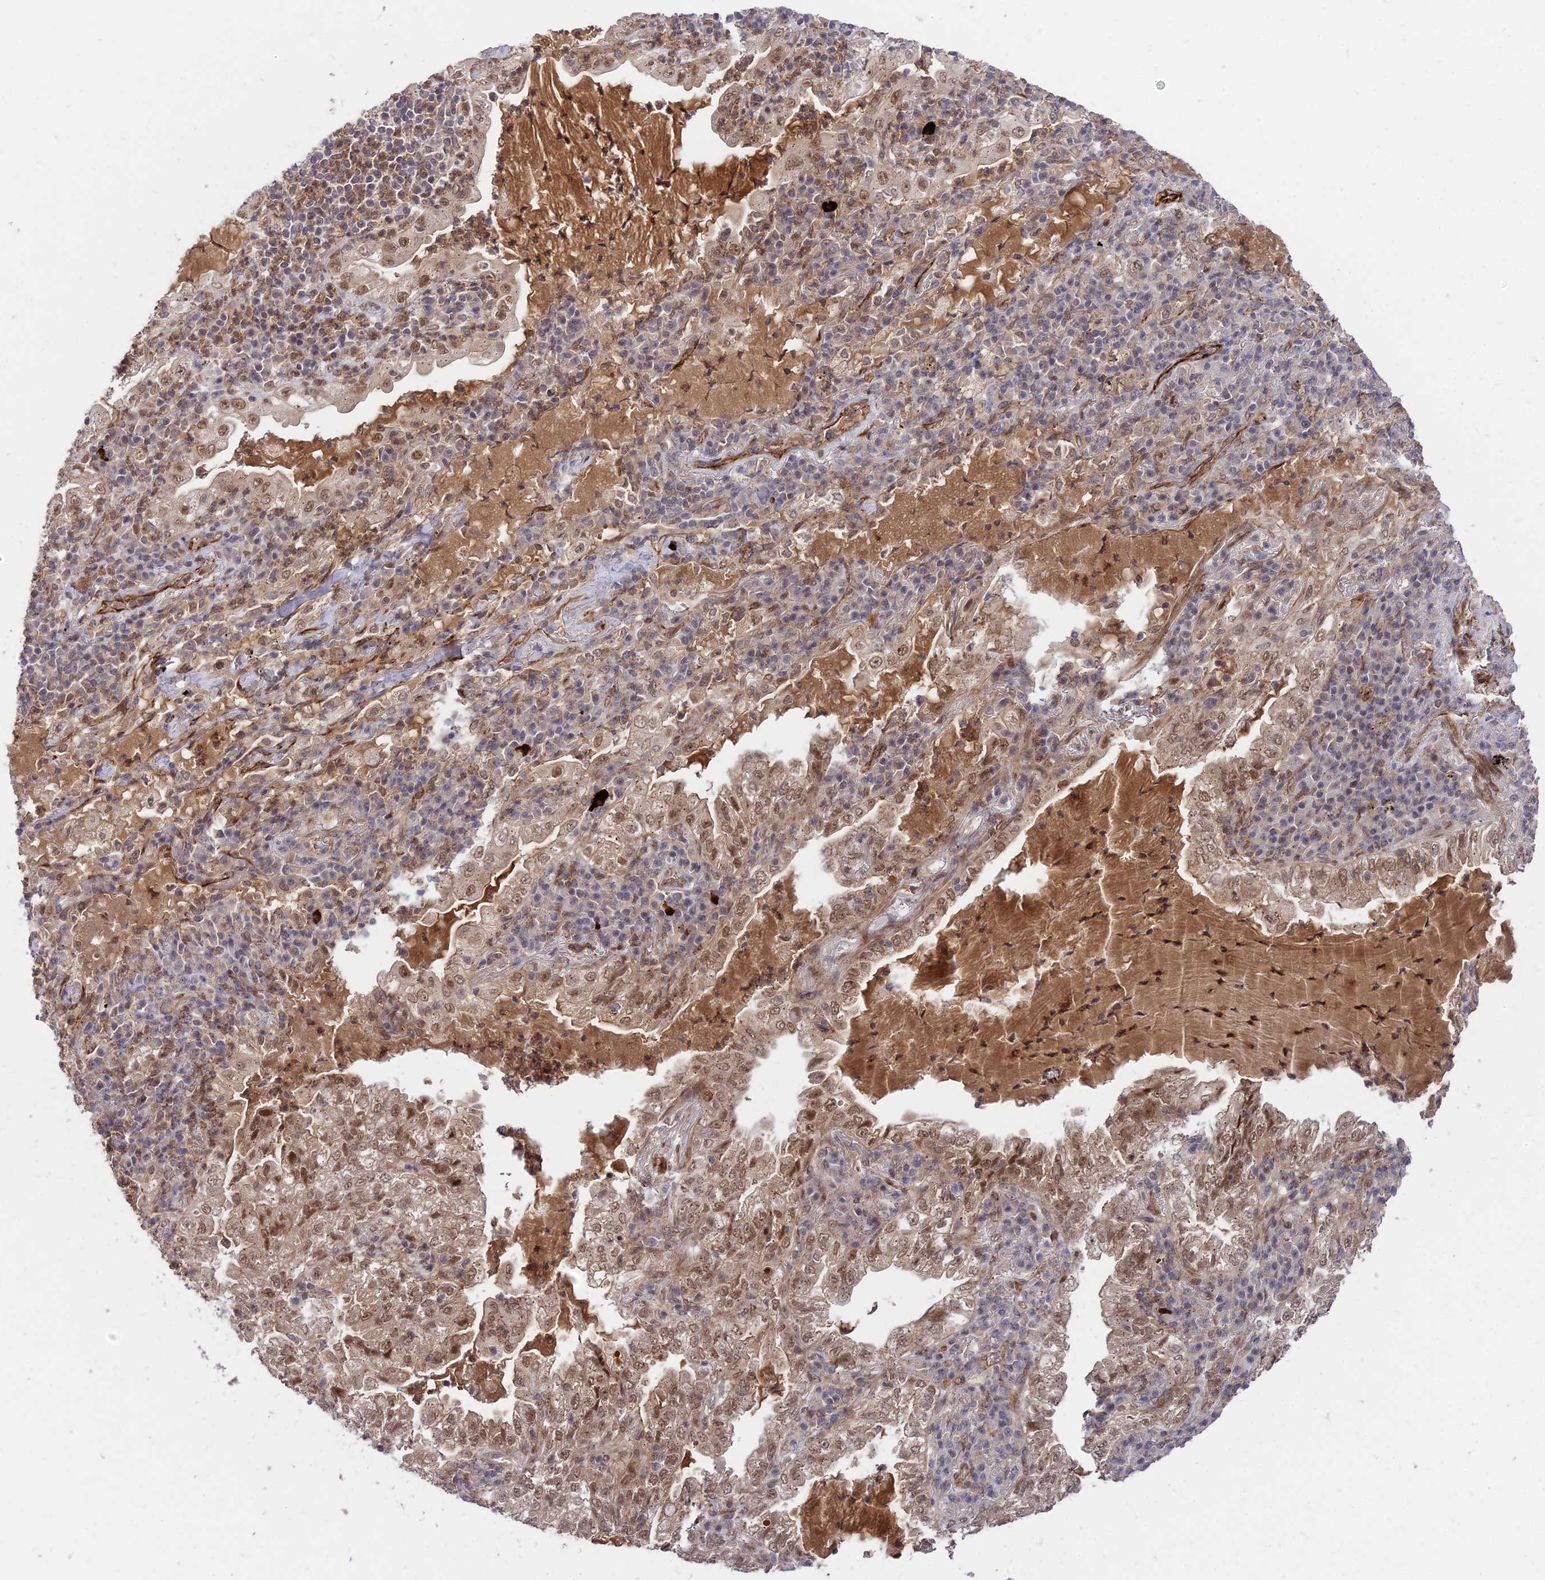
{"staining": {"intensity": "moderate", "quantity": ">75%", "location": "nuclear"}, "tissue": "lung cancer", "cell_type": "Tumor cells", "image_type": "cancer", "snomed": [{"axis": "morphology", "description": "Adenocarcinoma, NOS"}, {"axis": "topography", "description": "Lung"}], "caption": "This is a photomicrograph of immunohistochemistry (IHC) staining of lung cancer, which shows moderate expression in the nuclear of tumor cells.", "gene": "ZNF85", "patient": {"sex": "female", "age": 73}}